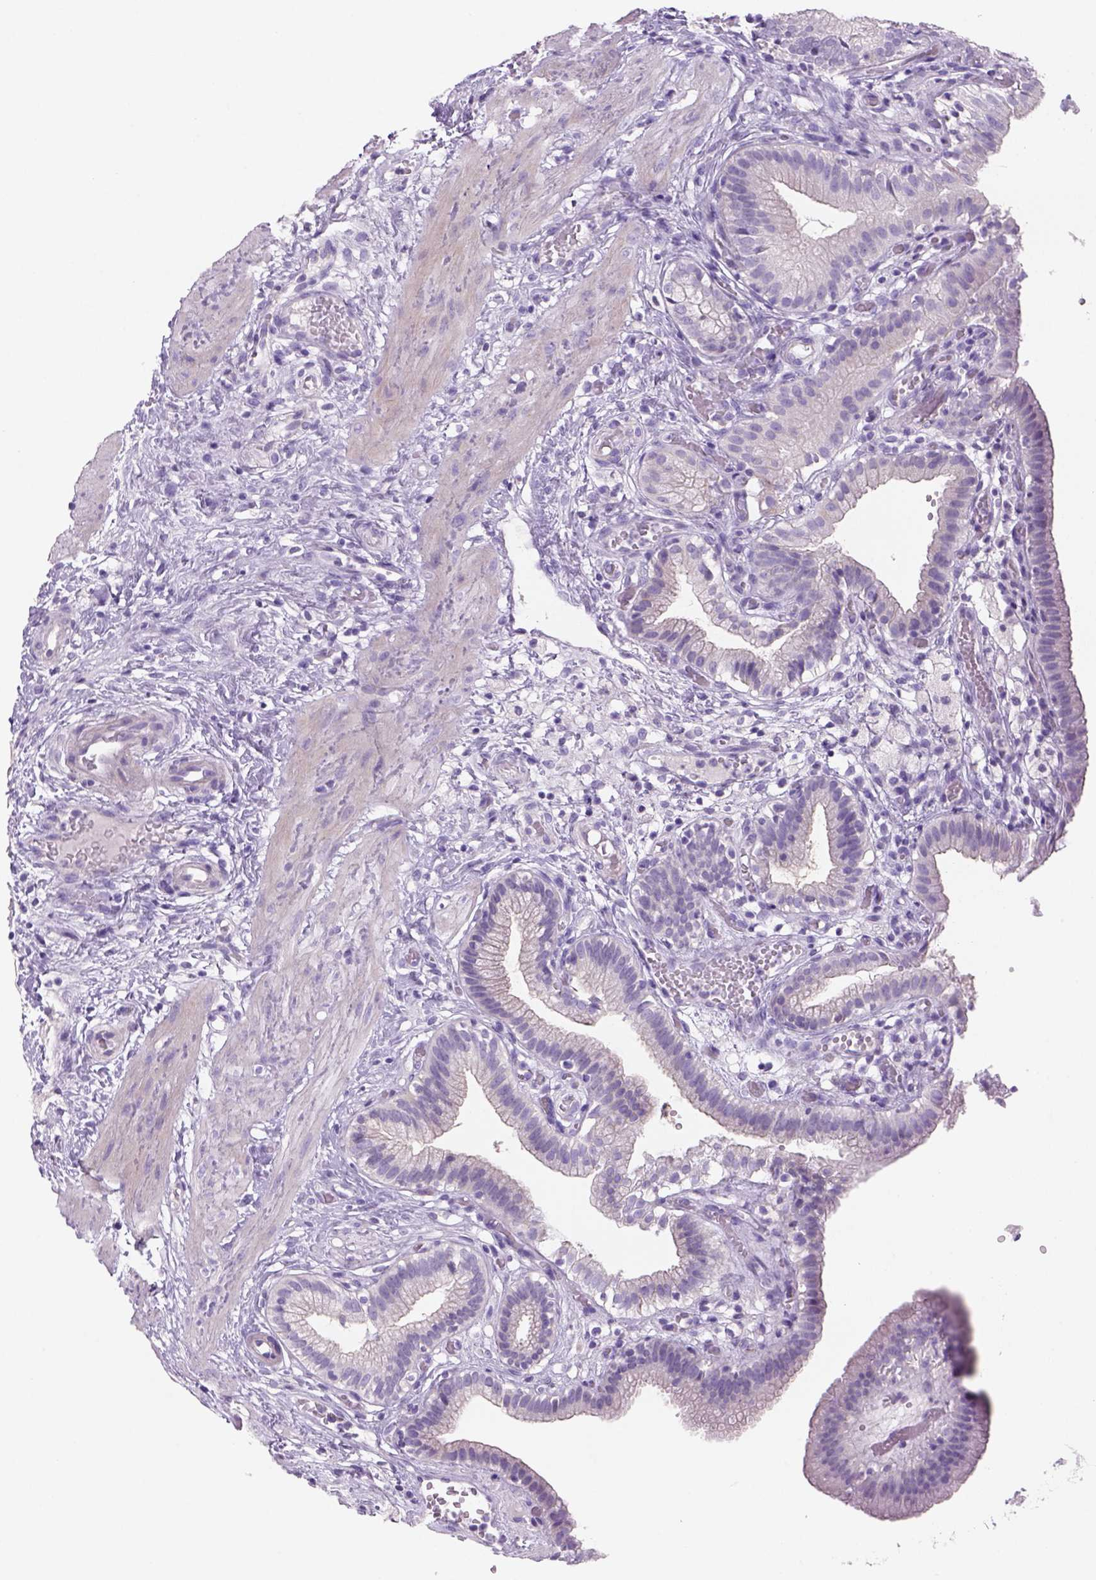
{"staining": {"intensity": "negative", "quantity": "none", "location": "none"}, "tissue": "gallbladder", "cell_type": "Glandular cells", "image_type": "normal", "snomed": [{"axis": "morphology", "description": "Normal tissue, NOS"}, {"axis": "topography", "description": "Gallbladder"}], "caption": "Immunohistochemistry (IHC) of benign human gallbladder exhibits no expression in glandular cells. (DAB (3,3'-diaminobenzidine) immunohistochemistry visualized using brightfield microscopy, high magnification).", "gene": "TENM4", "patient": {"sex": "female", "age": 24}}